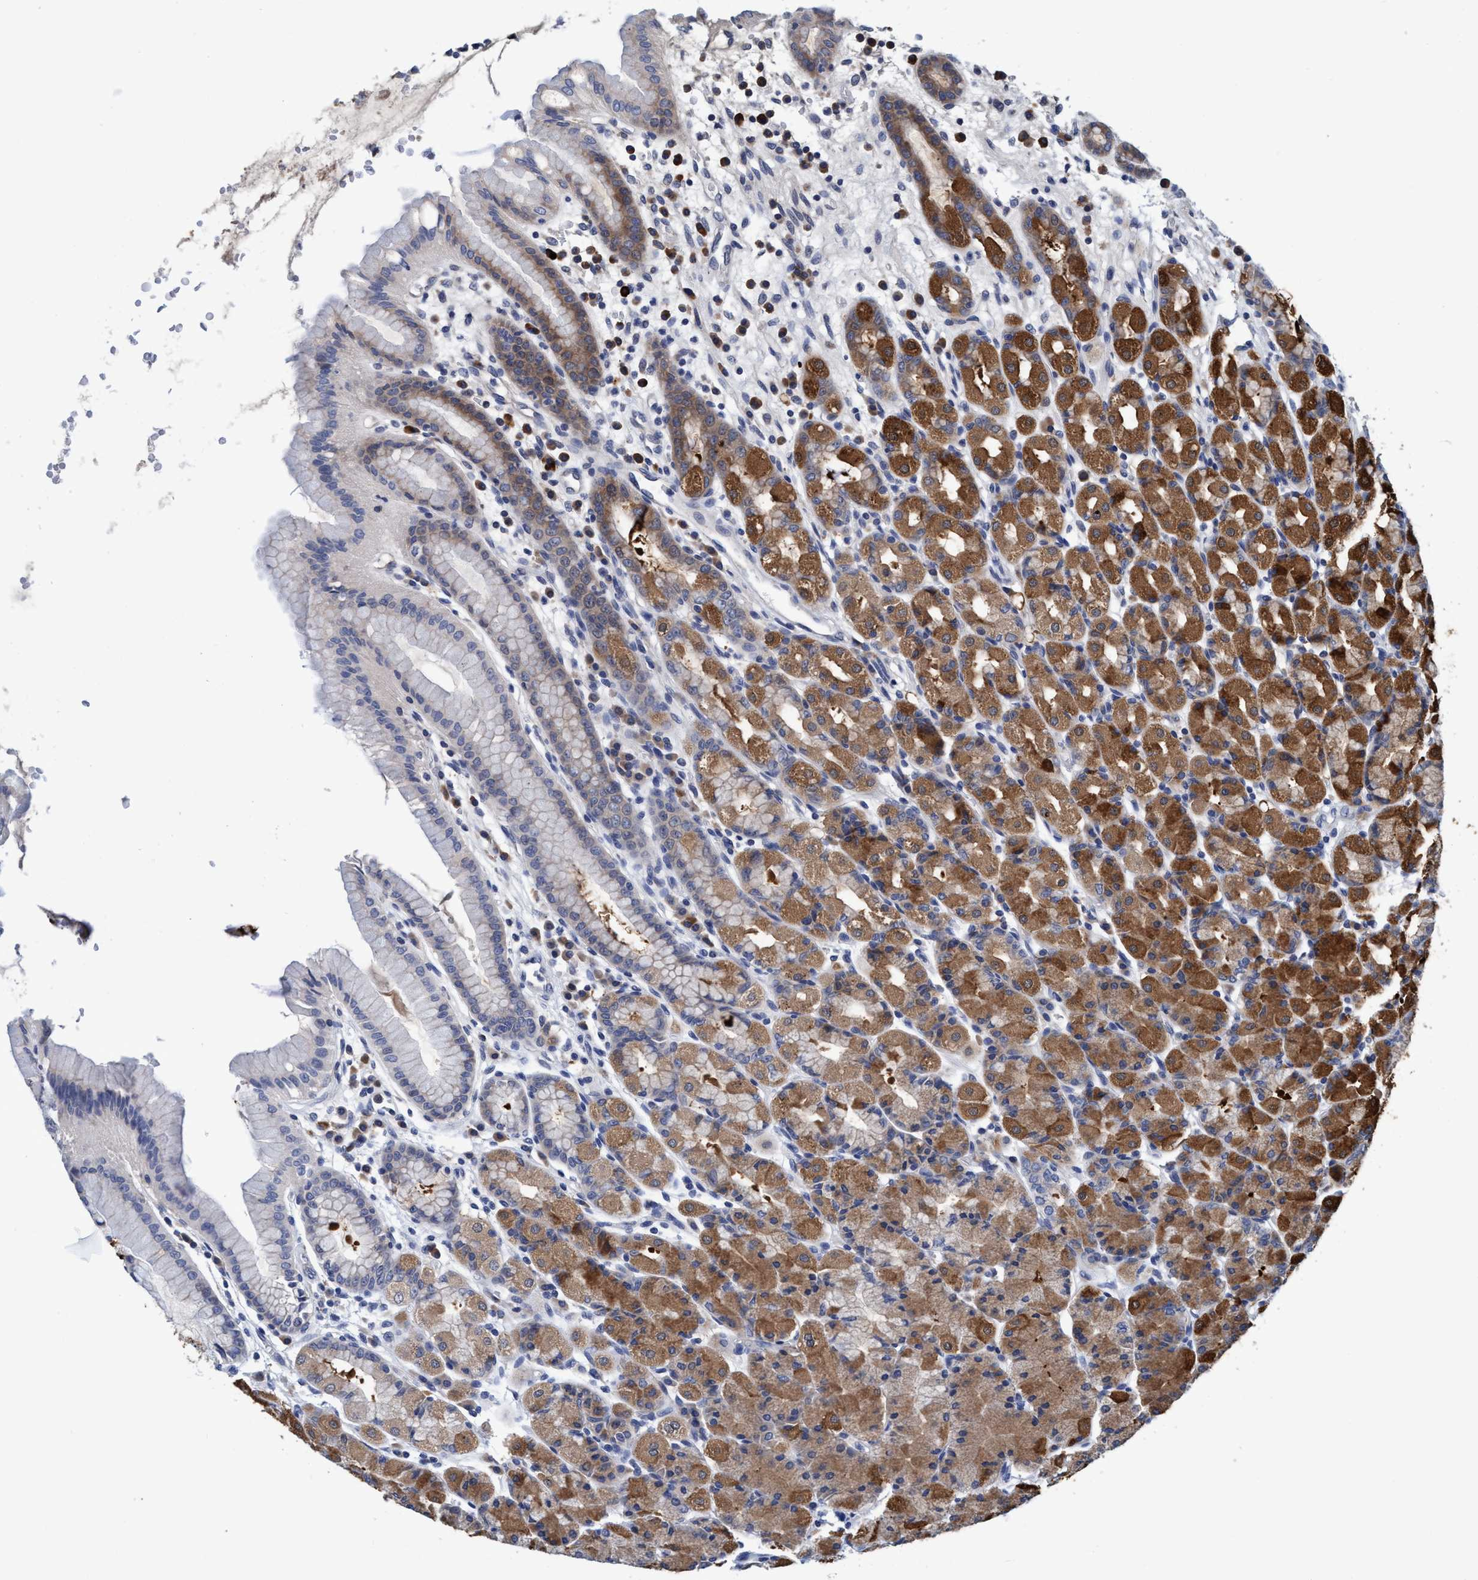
{"staining": {"intensity": "strong", "quantity": ">75%", "location": "cytoplasmic/membranous"}, "tissue": "stomach", "cell_type": "Glandular cells", "image_type": "normal", "snomed": [{"axis": "morphology", "description": "Normal tissue, NOS"}, {"axis": "topography", "description": "Stomach, upper"}], "caption": "Human stomach stained for a protein (brown) shows strong cytoplasmic/membranous positive positivity in about >75% of glandular cells.", "gene": "CALCOCO2", "patient": {"sex": "male", "age": 68}}